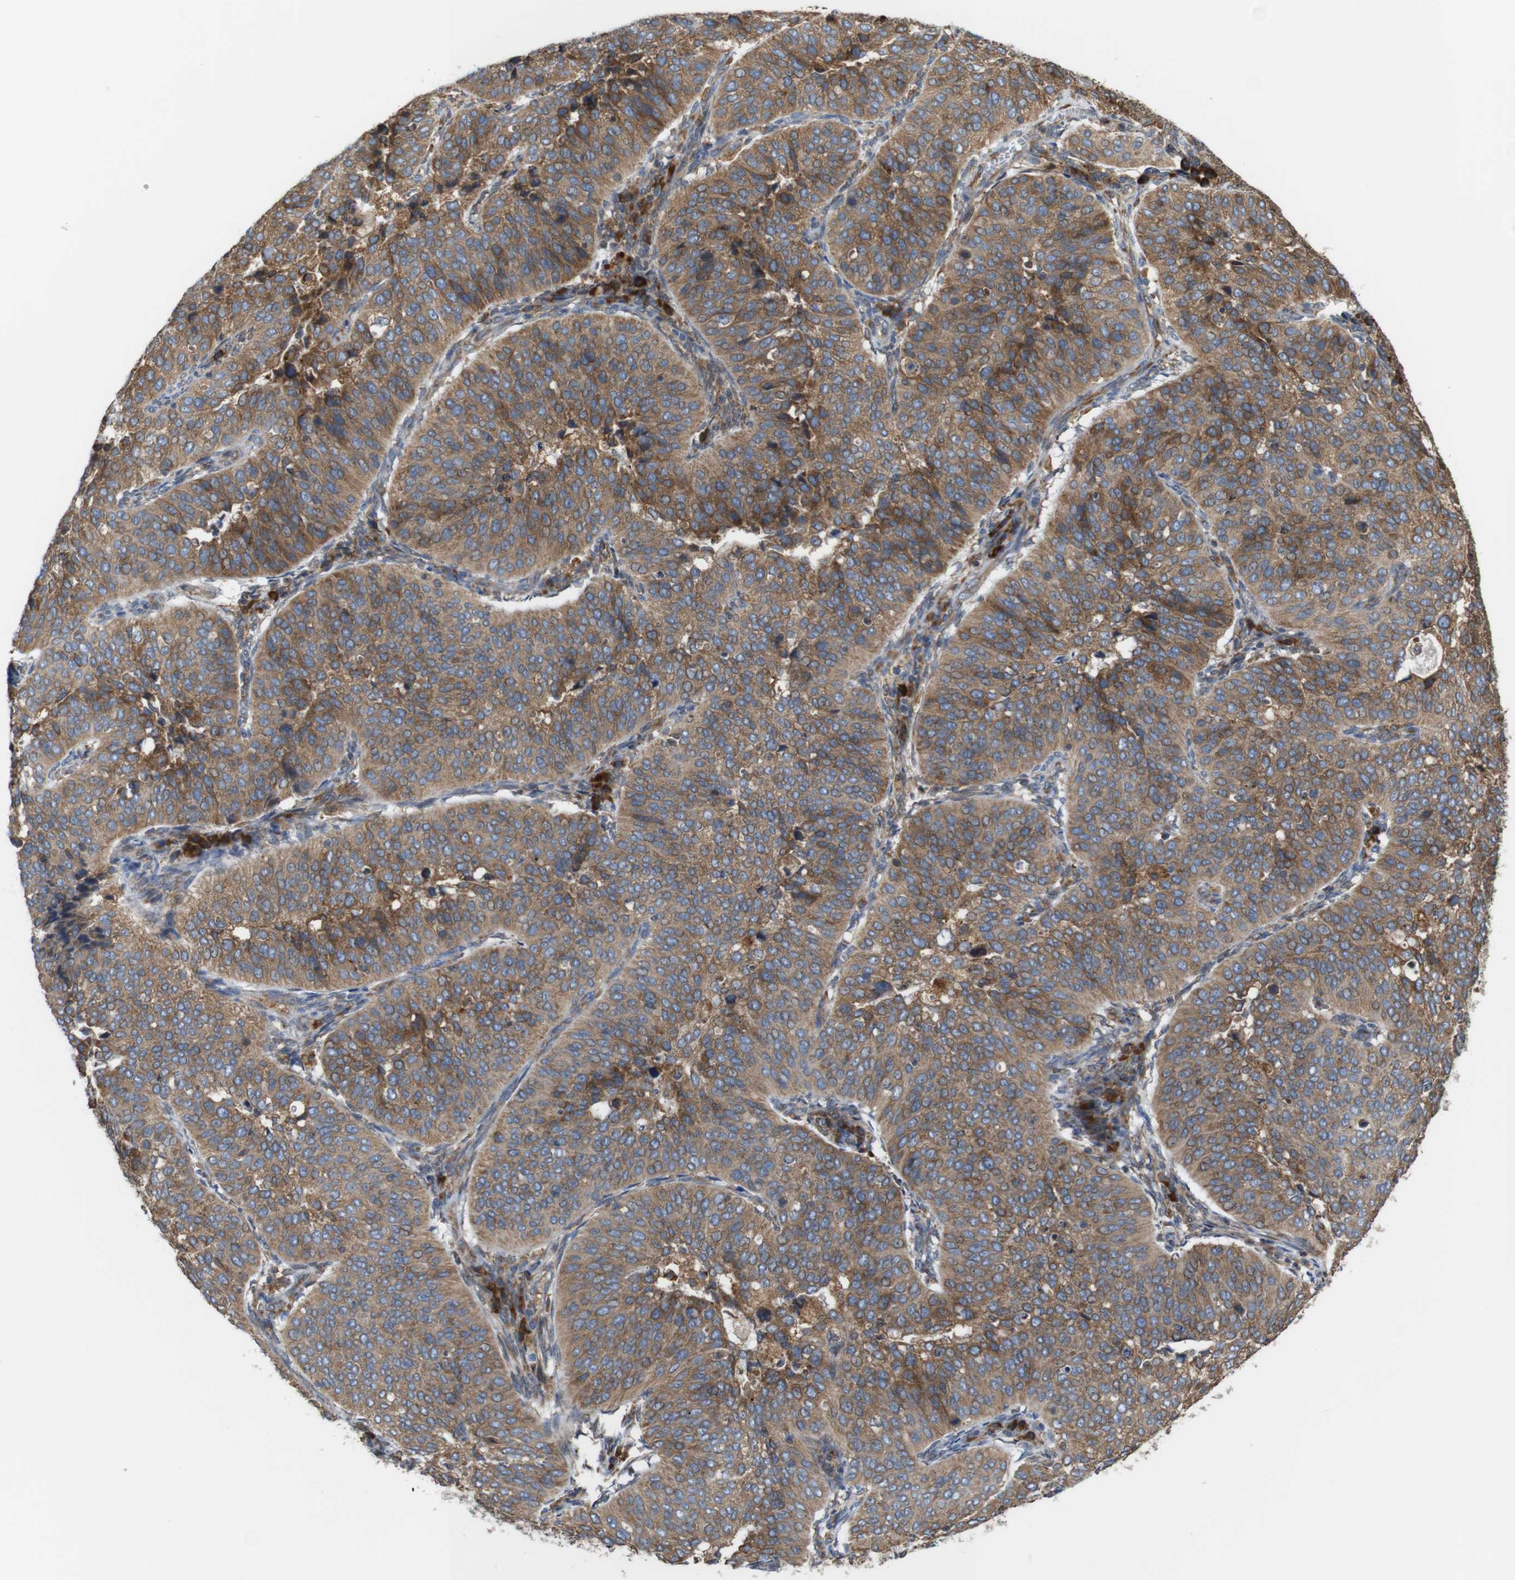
{"staining": {"intensity": "moderate", "quantity": ">75%", "location": "cytoplasmic/membranous"}, "tissue": "cervical cancer", "cell_type": "Tumor cells", "image_type": "cancer", "snomed": [{"axis": "morphology", "description": "Normal tissue, NOS"}, {"axis": "morphology", "description": "Squamous cell carcinoma, NOS"}, {"axis": "topography", "description": "Cervix"}], "caption": "Squamous cell carcinoma (cervical) stained with DAB (3,3'-diaminobenzidine) immunohistochemistry exhibits medium levels of moderate cytoplasmic/membranous staining in about >75% of tumor cells.", "gene": "UGGT1", "patient": {"sex": "female", "age": 39}}